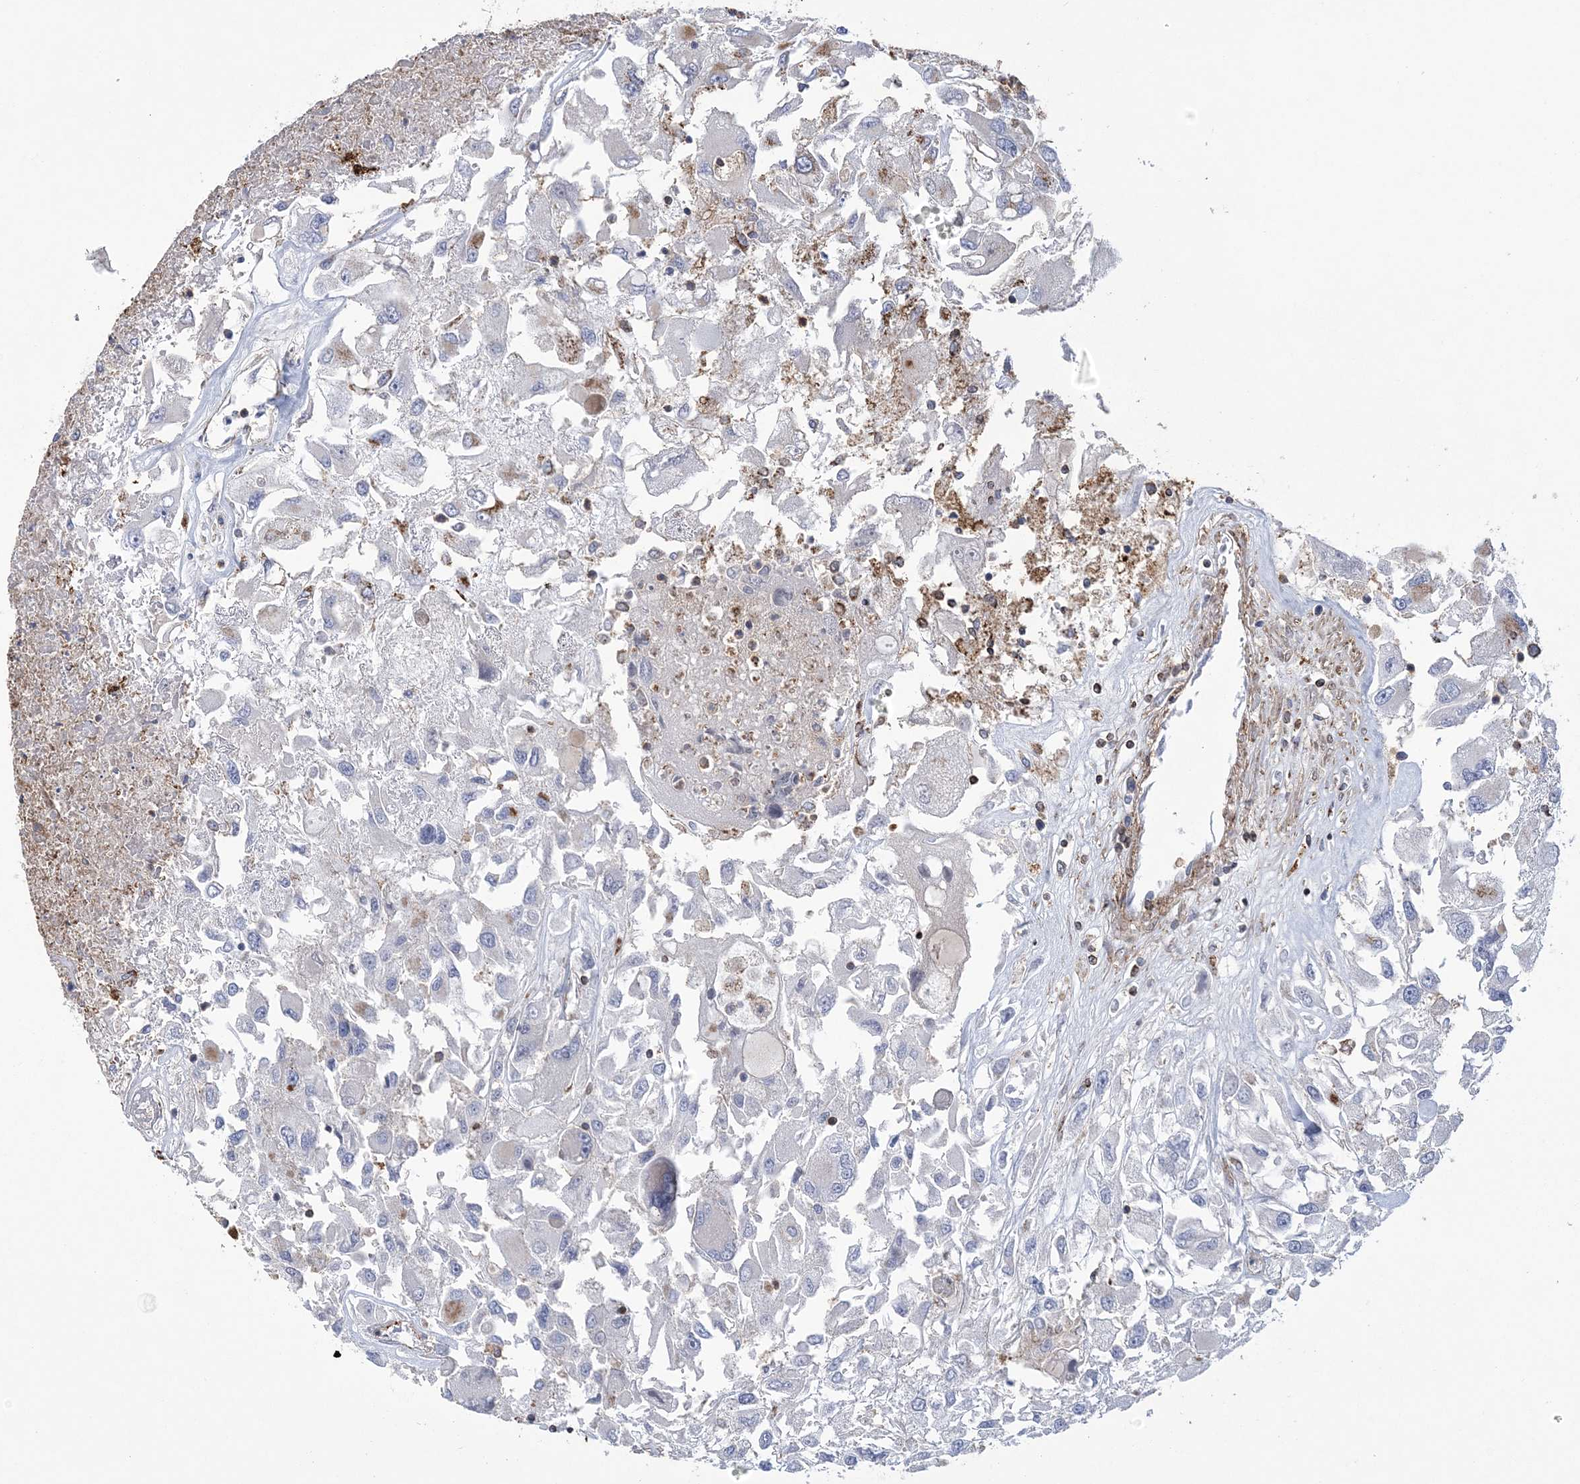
{"staining": {"intensity": "negative", "quantity": "none", "location": "none"}, "tissue": "renal cancer", "cell_type": "Tumor cells", "image_type": "cancer", "snomed": [{"axis": "morphology", "description": "Adenocarcinoma, NOS"}, {"axis": "topography", "description": "Kidney"}], "caption": "The photomicrograph reveals no staining of tumor cells in renal cancer (adenocarcinoma).", "gene": "ARSJ", "patient": {"sex": "female", "age": 52}}